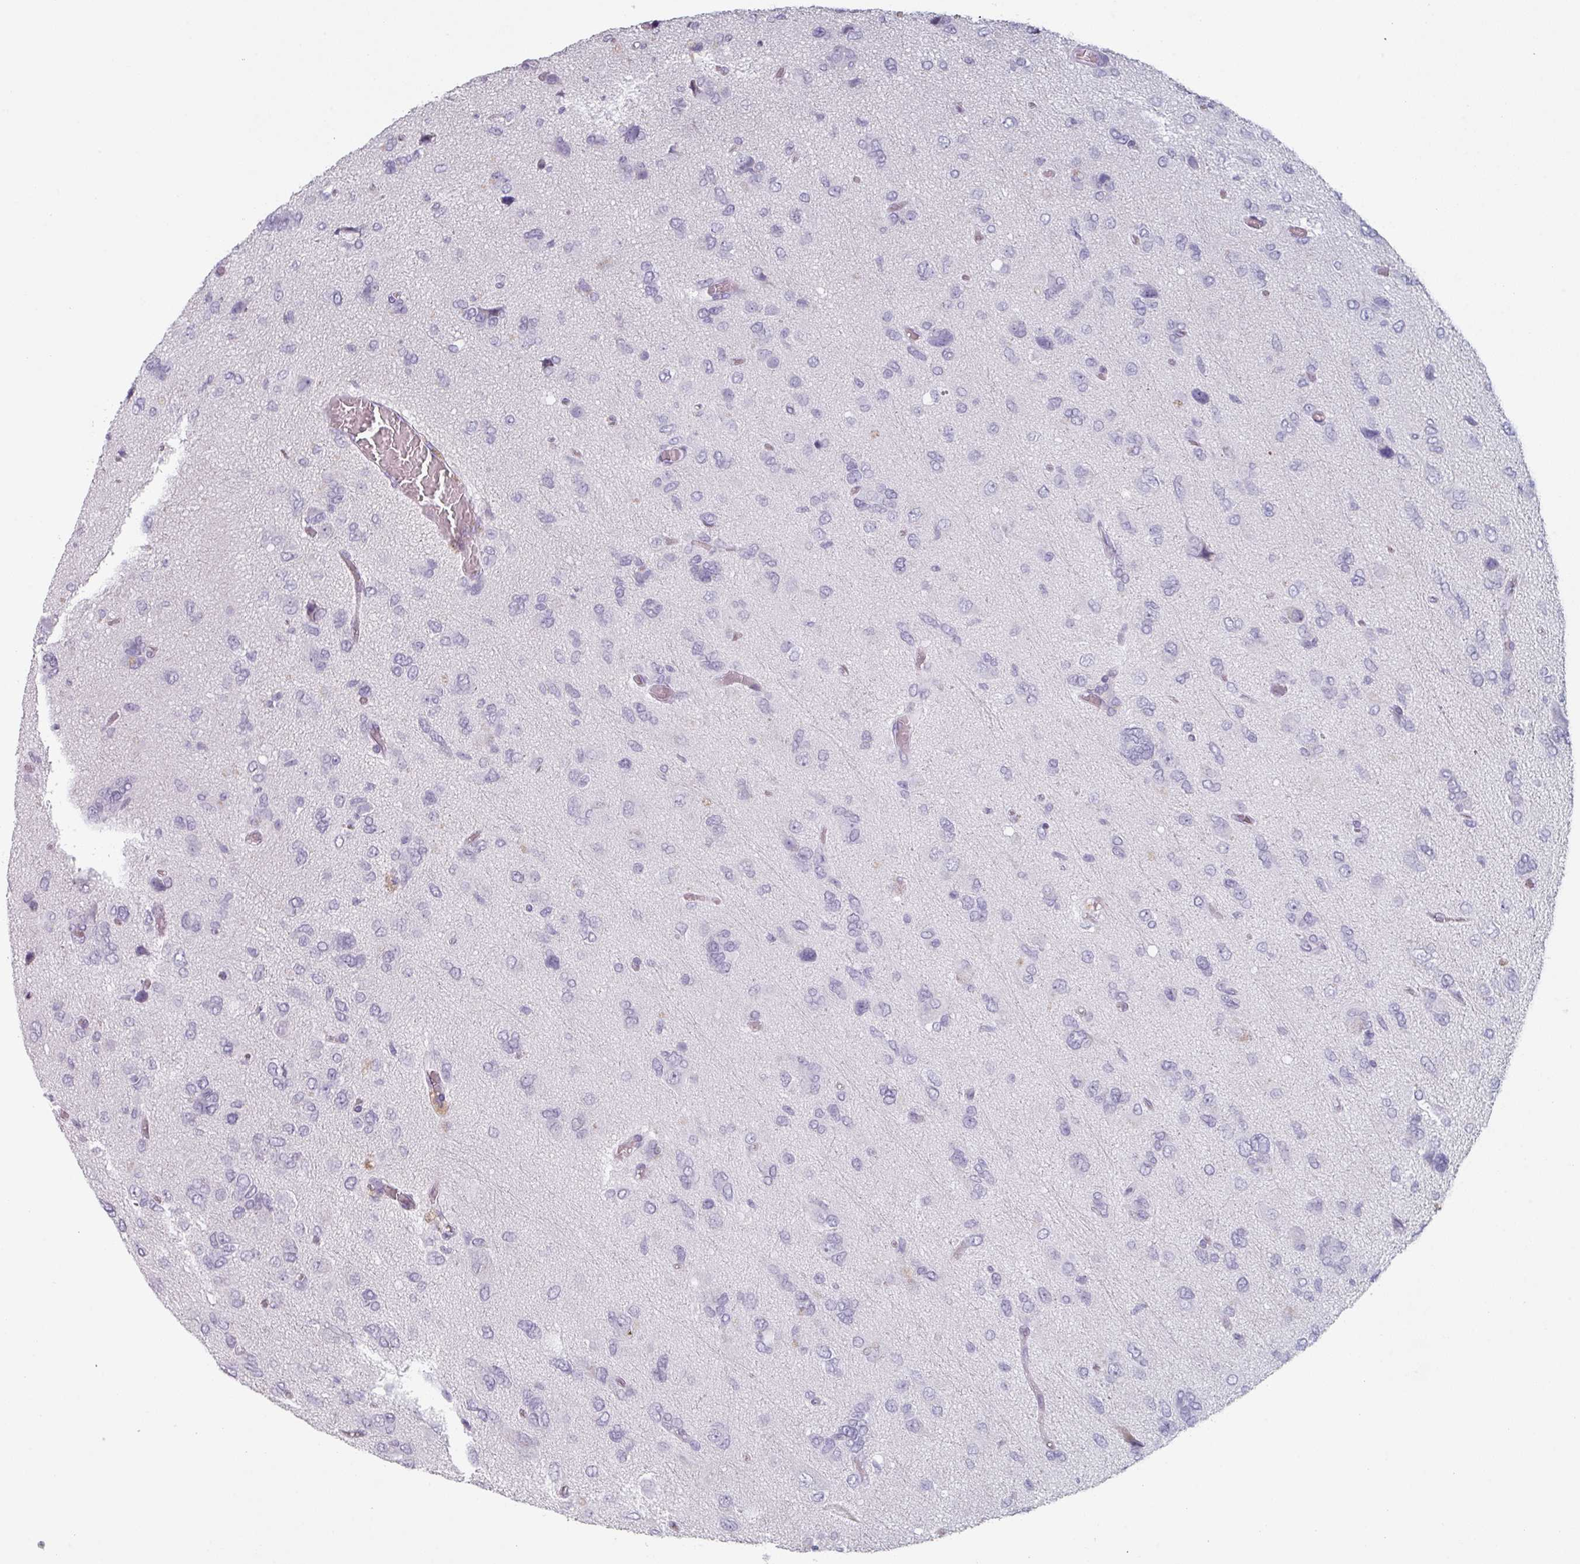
{"staining": {"intensity": "negative", "quantity": "none", "location": "none"}, "tissue": "glioma", "cell_type": "Tumor cells", "image_type": "cancer", "snomed": [{"axis": "morphology", "description": "Glioma, malignant, High grade"}, {"axis": "topography", "description": "Brain"}], "caption": "High power microscopy photomicrograph of an immunohistochemistry (IHC) micrograph of malignant glioma (high-grade), revealing no significant positivity in tumor cells.", "gene": "SLC35G2", "patient": {"sex": "female", "age": 59}}